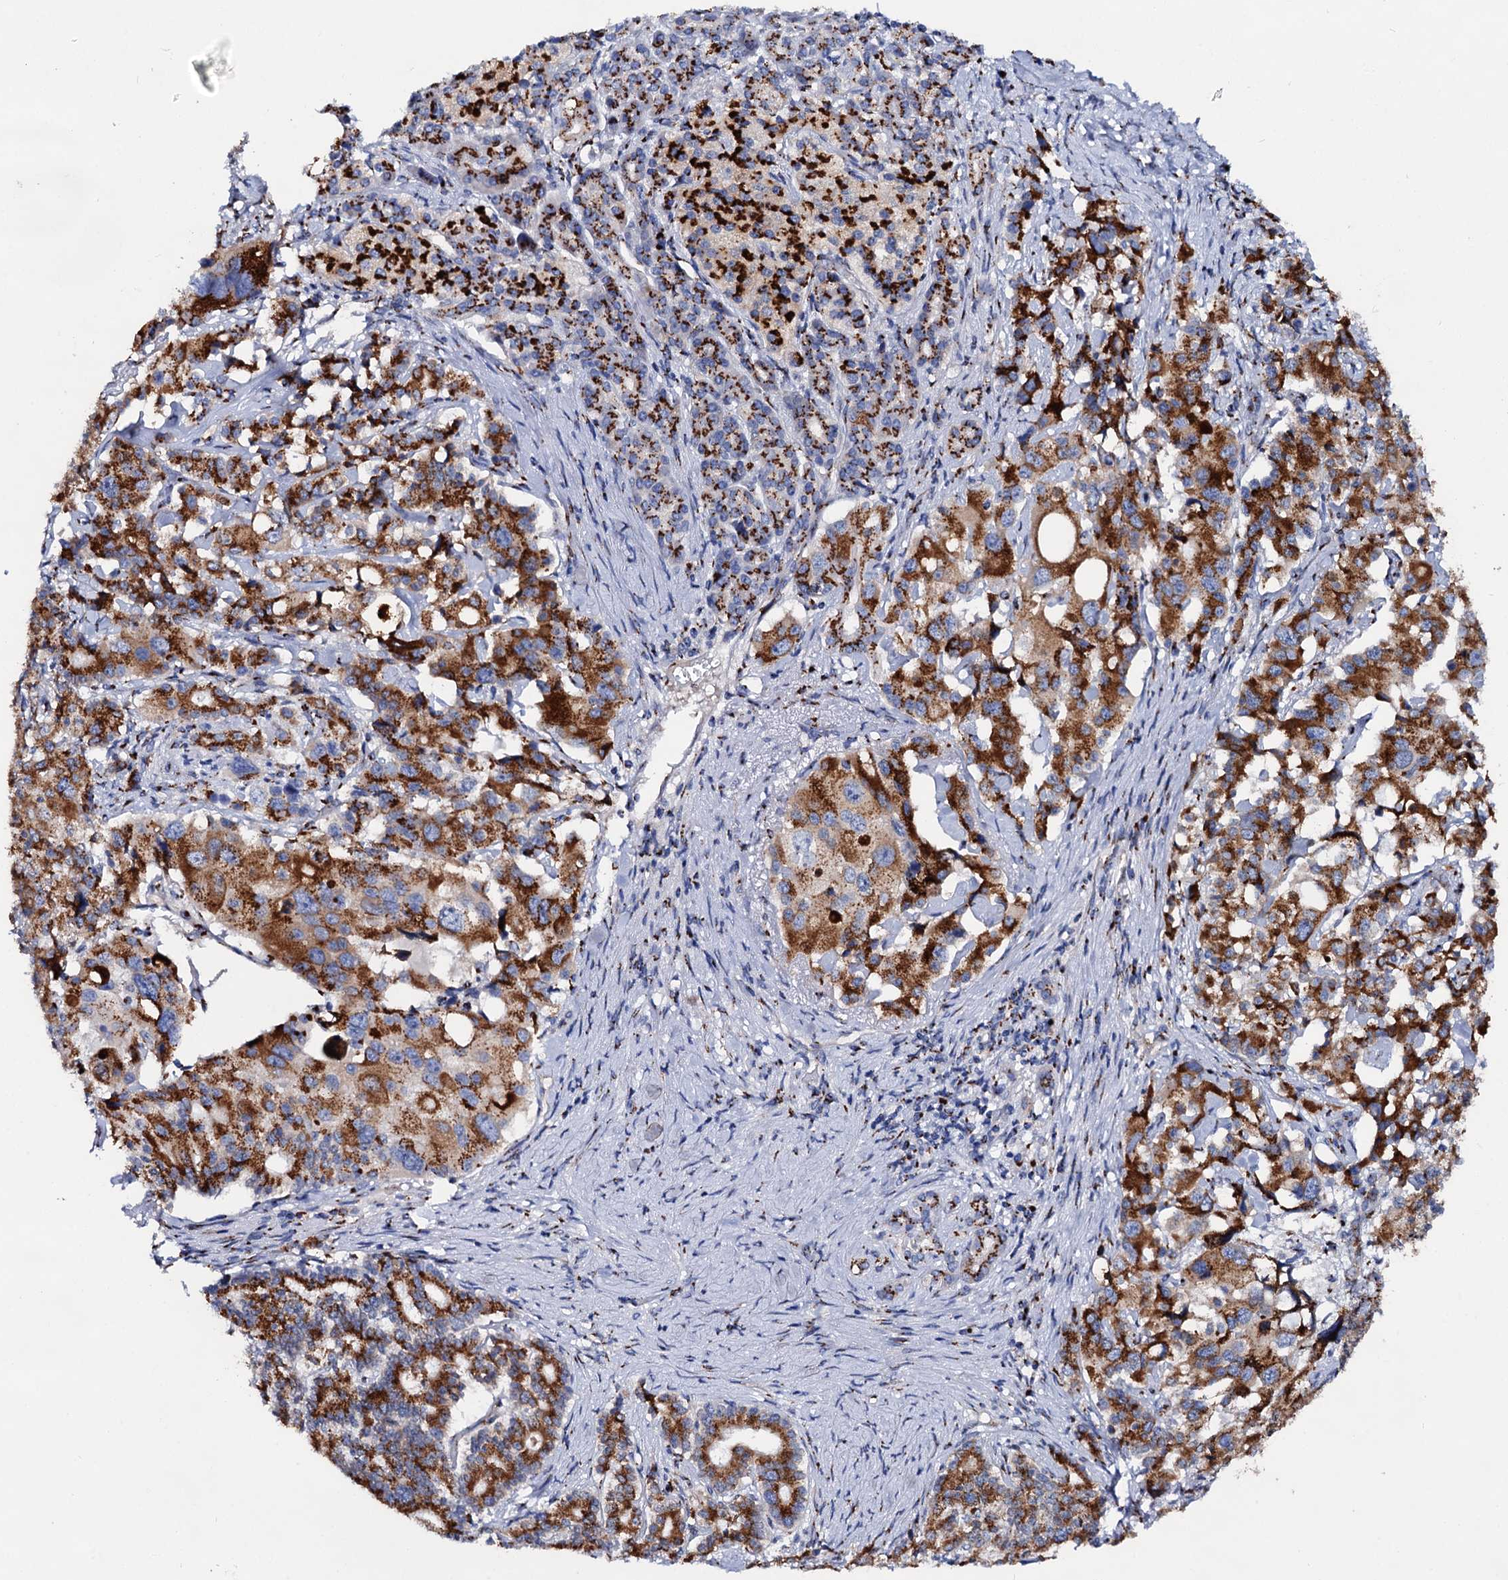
{"staining": {"intensity": "strong", "quantity": ">75%", "location": "cytoplasmic/membranous"}, "tissue": "pancreatic cancer", "cell_type": "Tumor cells", "image_type": "cancer", "snomed": [{"axis": "morphology", "description": "Adenocarcinoma, NOS"}, {"axis": "topography", "description": "Pancreas"}], "caption": "Tumor cells show high levels of strong cytoplasmic/membranous positivity in approximately >75% of cells in human pancreatic cancer (adenocarcinoma).", "gene": "TM9SF3", "patient": {"sex": "female", "age": 74}}